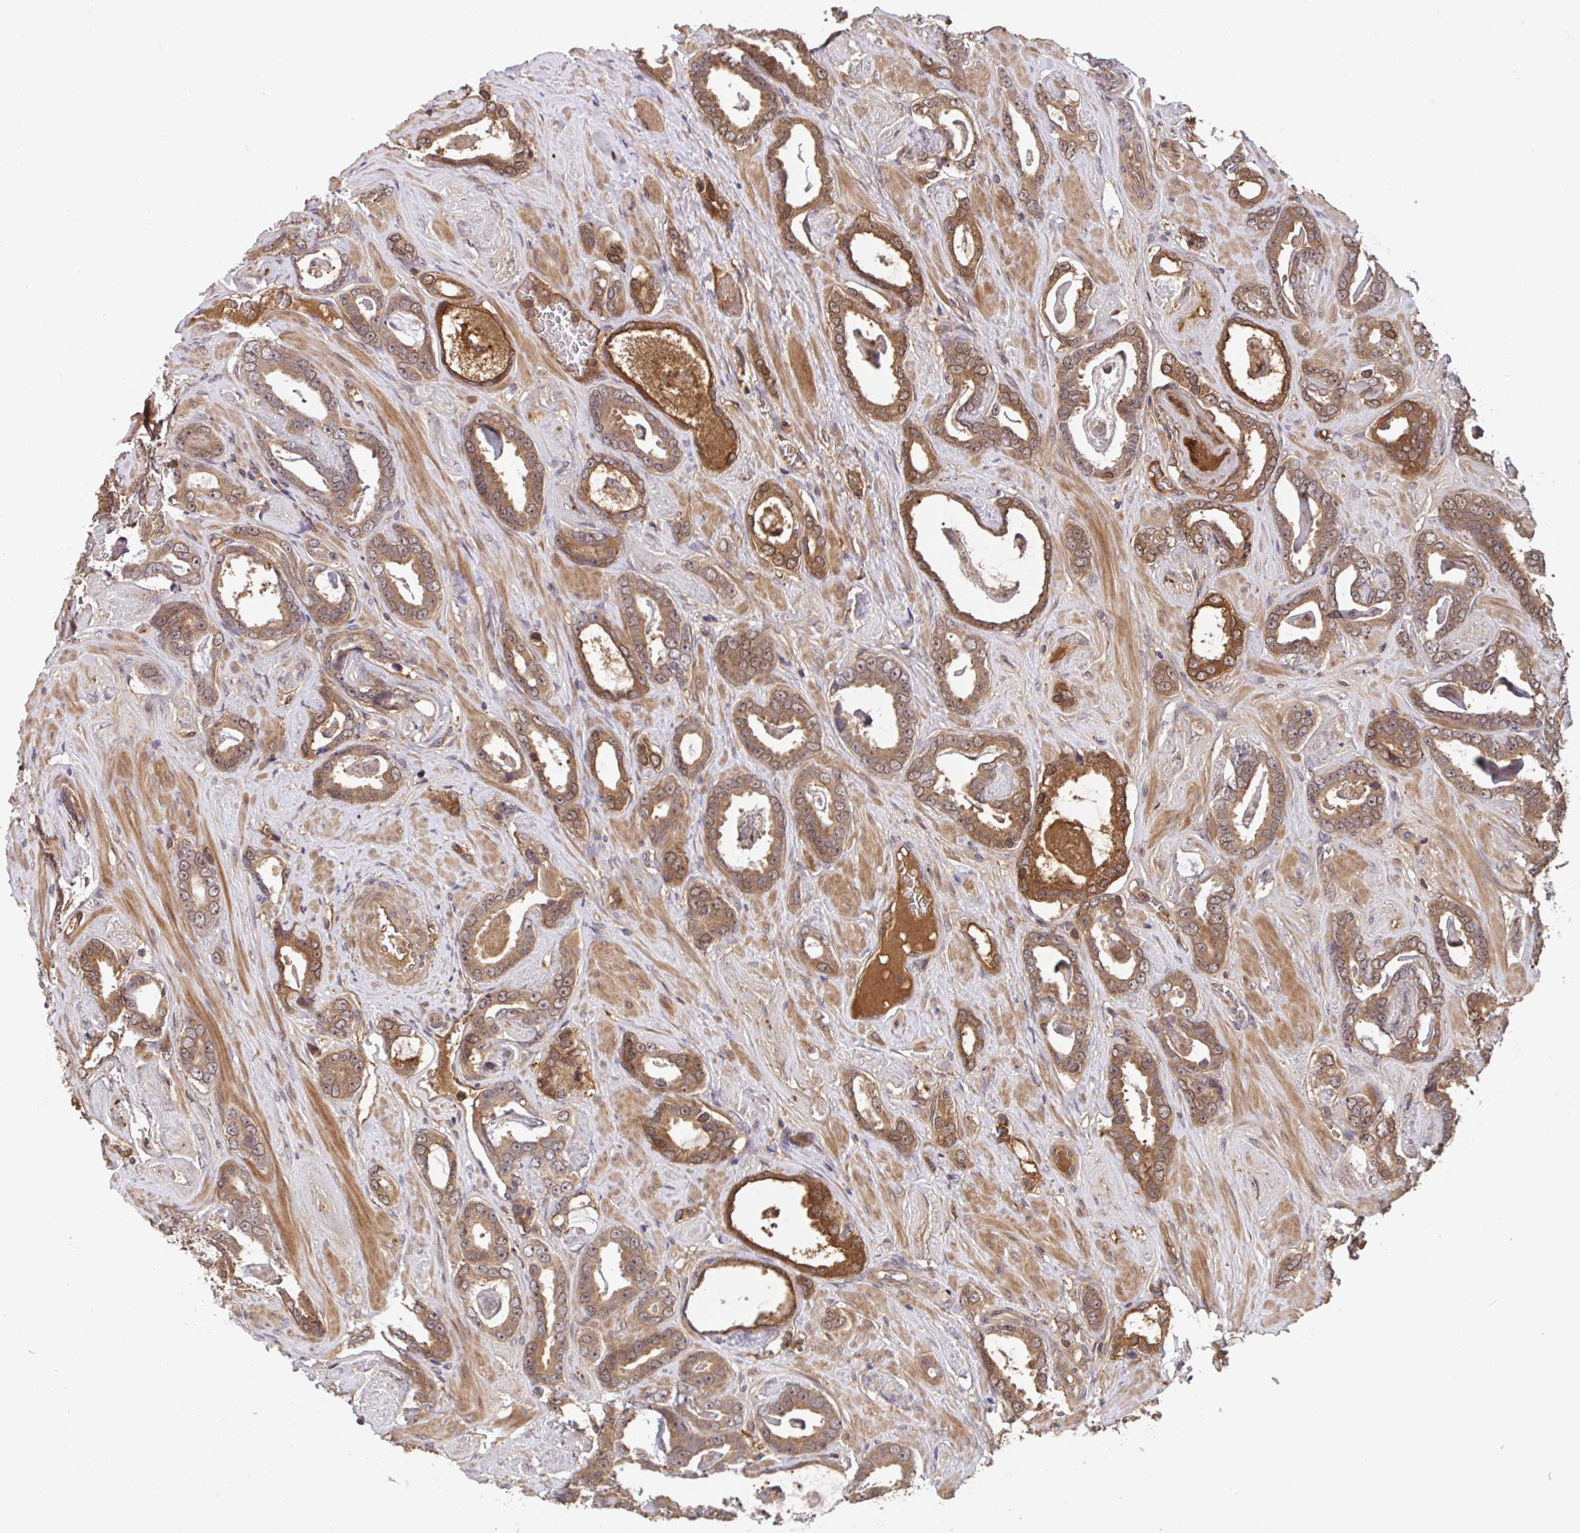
{"staining": {"intensity": "moderate", "quantity": ">75%", "location": "cytoplasmic/membranous"}, "tissue": "prostate cancer", "cell_type": "Tumor cells", "image_type": "cancer", "snomed": [{"axis": "morphology", "description": "Adenocarcinoma, High grade"}, {"axis": "topography", "description": "Prostate"}], "caption": "The photomicrograph demonstrates a brown stain indicating the presence of a protein in the cytoplasmic/membranous of tumor cells in prostate cancer.", "gene": "TIGAR", "patient": {"sex": "male", "age": 63}}